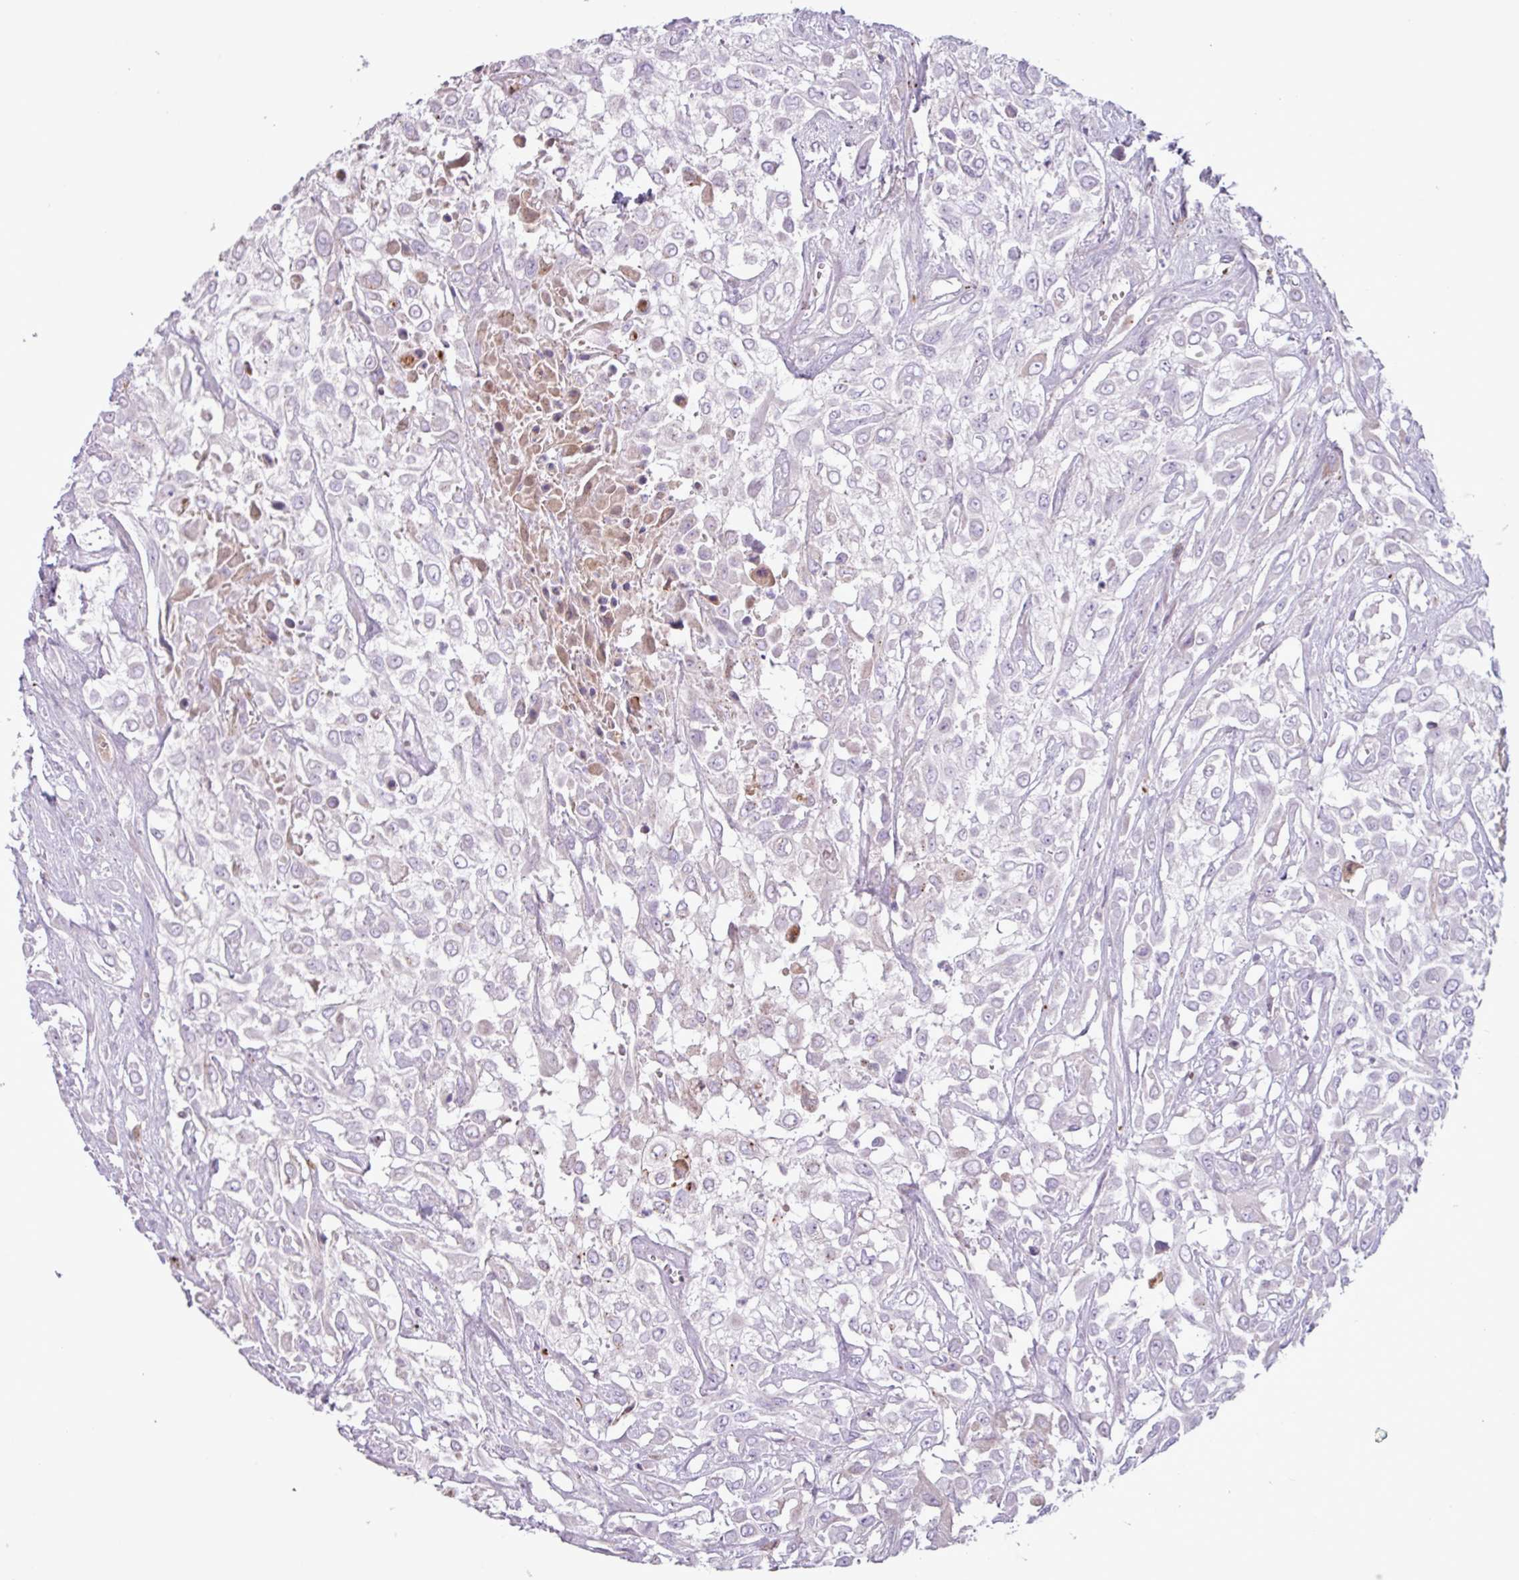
{"staining": {"intensity": "negative", "quantity": "none", "location": "none"}, "tissue": "urothelial cancer", "cell_type": "Tumor cells", "image_type": "cancer", "snomed": [{"axis": "morphology", "description": "Urothelial carcinoma, High grade"}, {"axis": "topography", "description": "Urinary bladder"}], "caption": "Tumor cells show no significant positivity in urothelial cancer. Brightfield microscopy of IHC stained with DAB (brown) and hematoxylin (blue), captured at high magnification.", "gene": "C4B", "patient": {"sex": "male", "age": 57}}